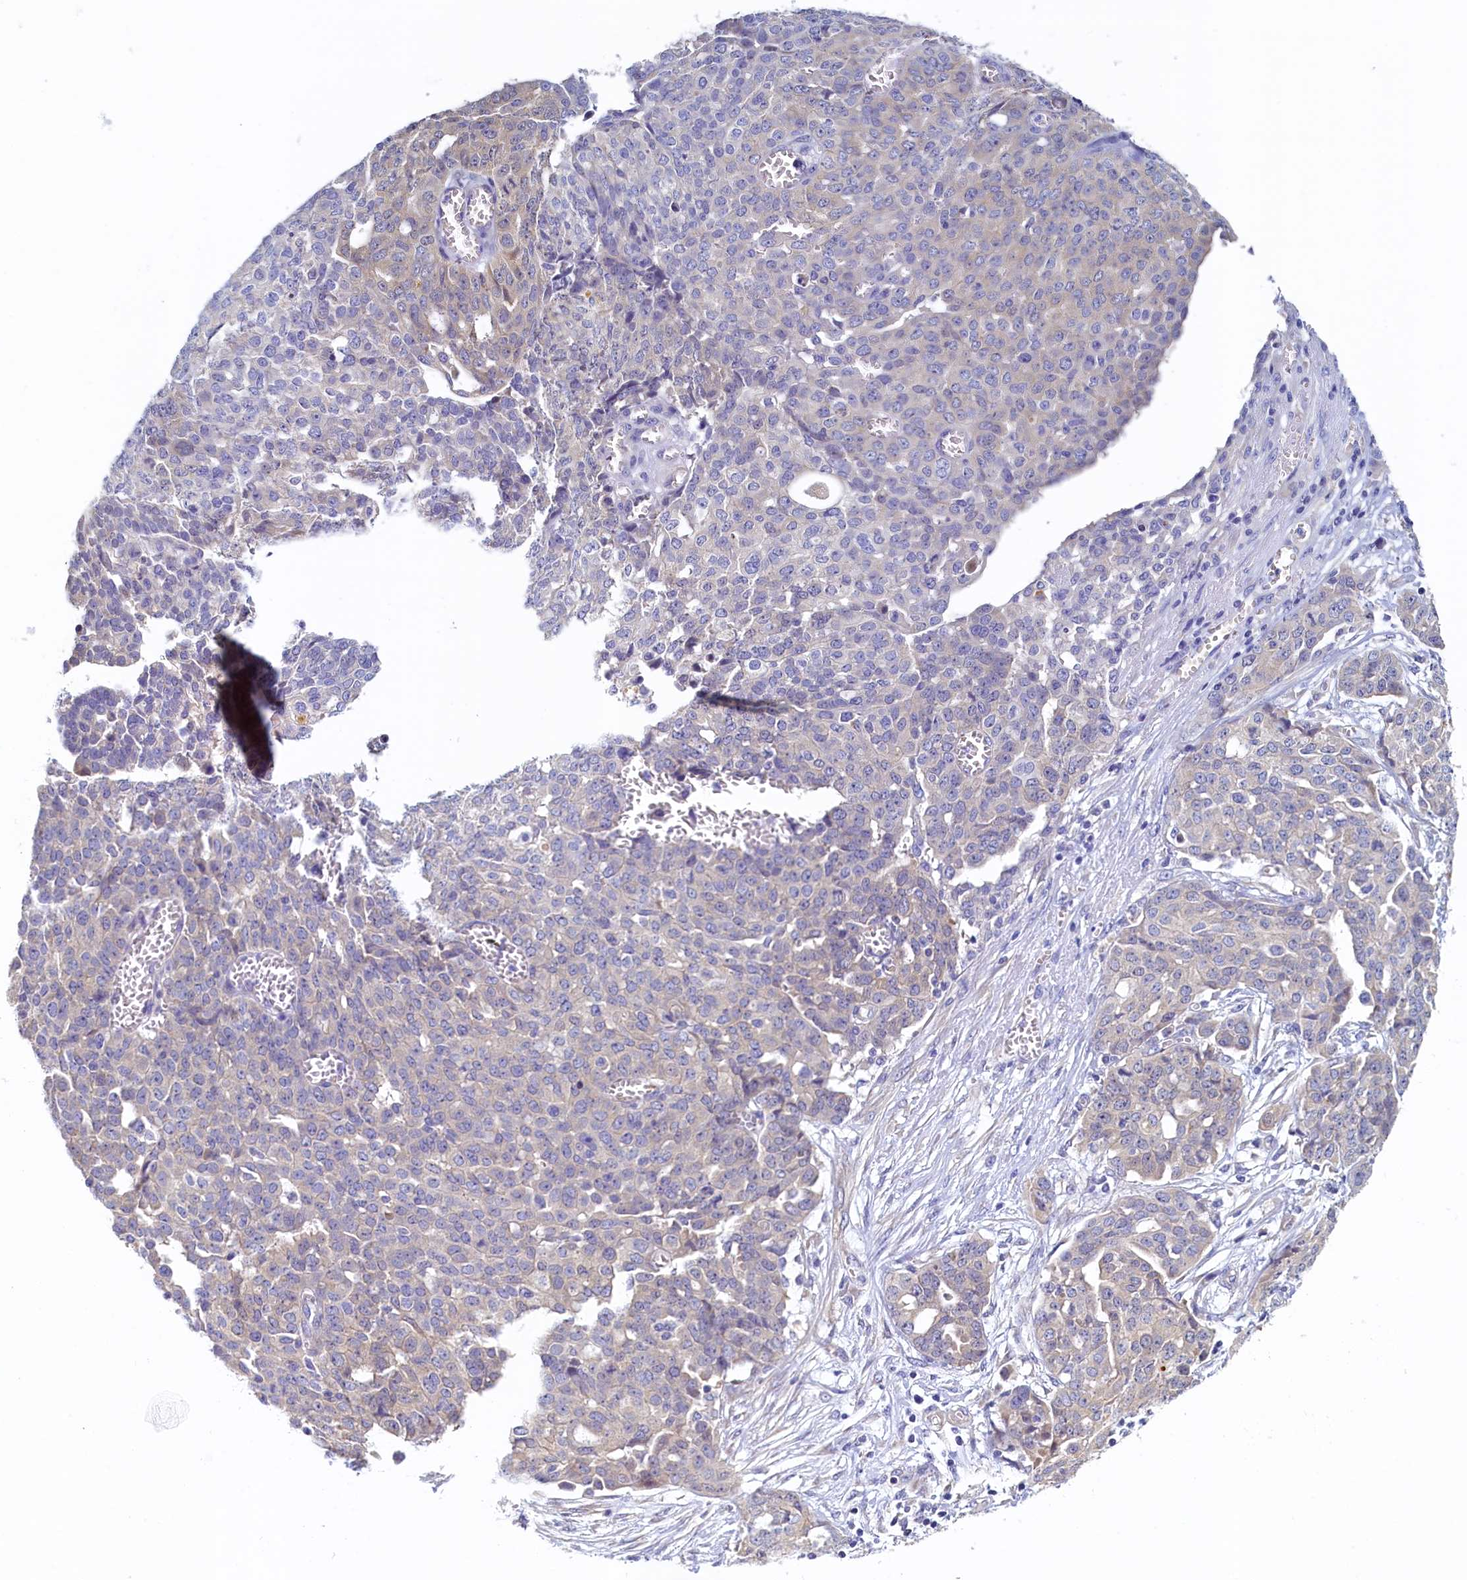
{"staining": {"intensity": "weak", "quantity": "<25%", "location": "cytoplasmic/membranous"}, "tissue": "ovarian cancer", "cell_type": "Tumor cells", "image_type": "cancer", "snomed": [{"axis": "morphology", "description": "Cystadenocarcinoma, serous, NOS"}, {"axis": "topography", "description": "Soft tissue"}, {"axis": "topography", "description": "Ovary"}], "caption": "An IHC photomicrograph of ovarian cancer is shown. There is no staining in tumor cells of ovarian cancer.", "gene": "DTD1", "patient": {"sex": "female", "age": 57}}